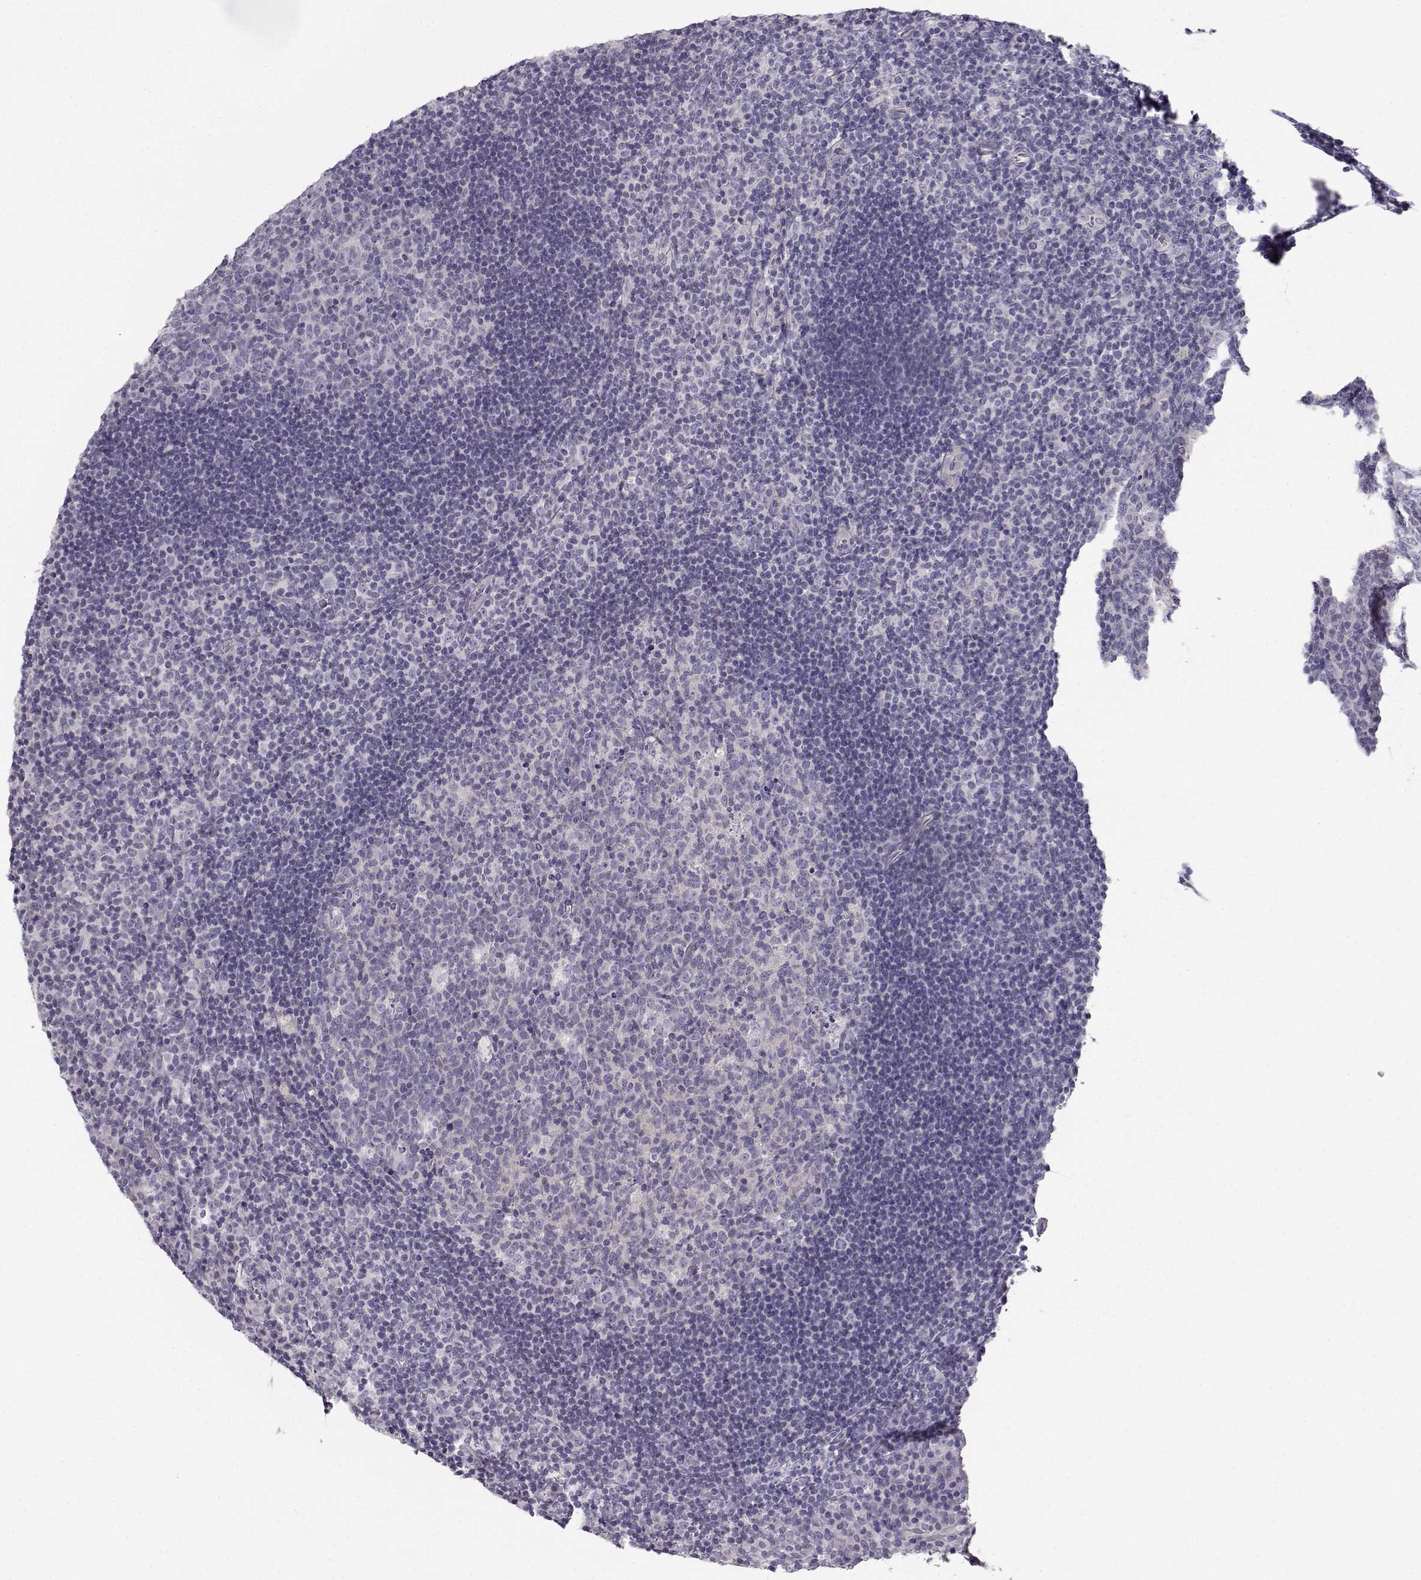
{"staining": {"intensity": "negative", "quantity": "none", "location": "none"}, "tissue": "tonsil", "cell_type": "Germinal center cells", "image_type": "normal", "snomed": [{"axis": "morphology", "description": "Normal tissue, NOS"}, {"axis": "topography", "description": "Tonsil"}], "caption": "Germinal center cells are negative for protein expression in normal human tonsil. The staining is performed using DAB brown chromogen with nuclei counter-stained in using hematoxylin.", "gene": "MYCBPAP", "patient": {"sex": "male", "age": 17}}